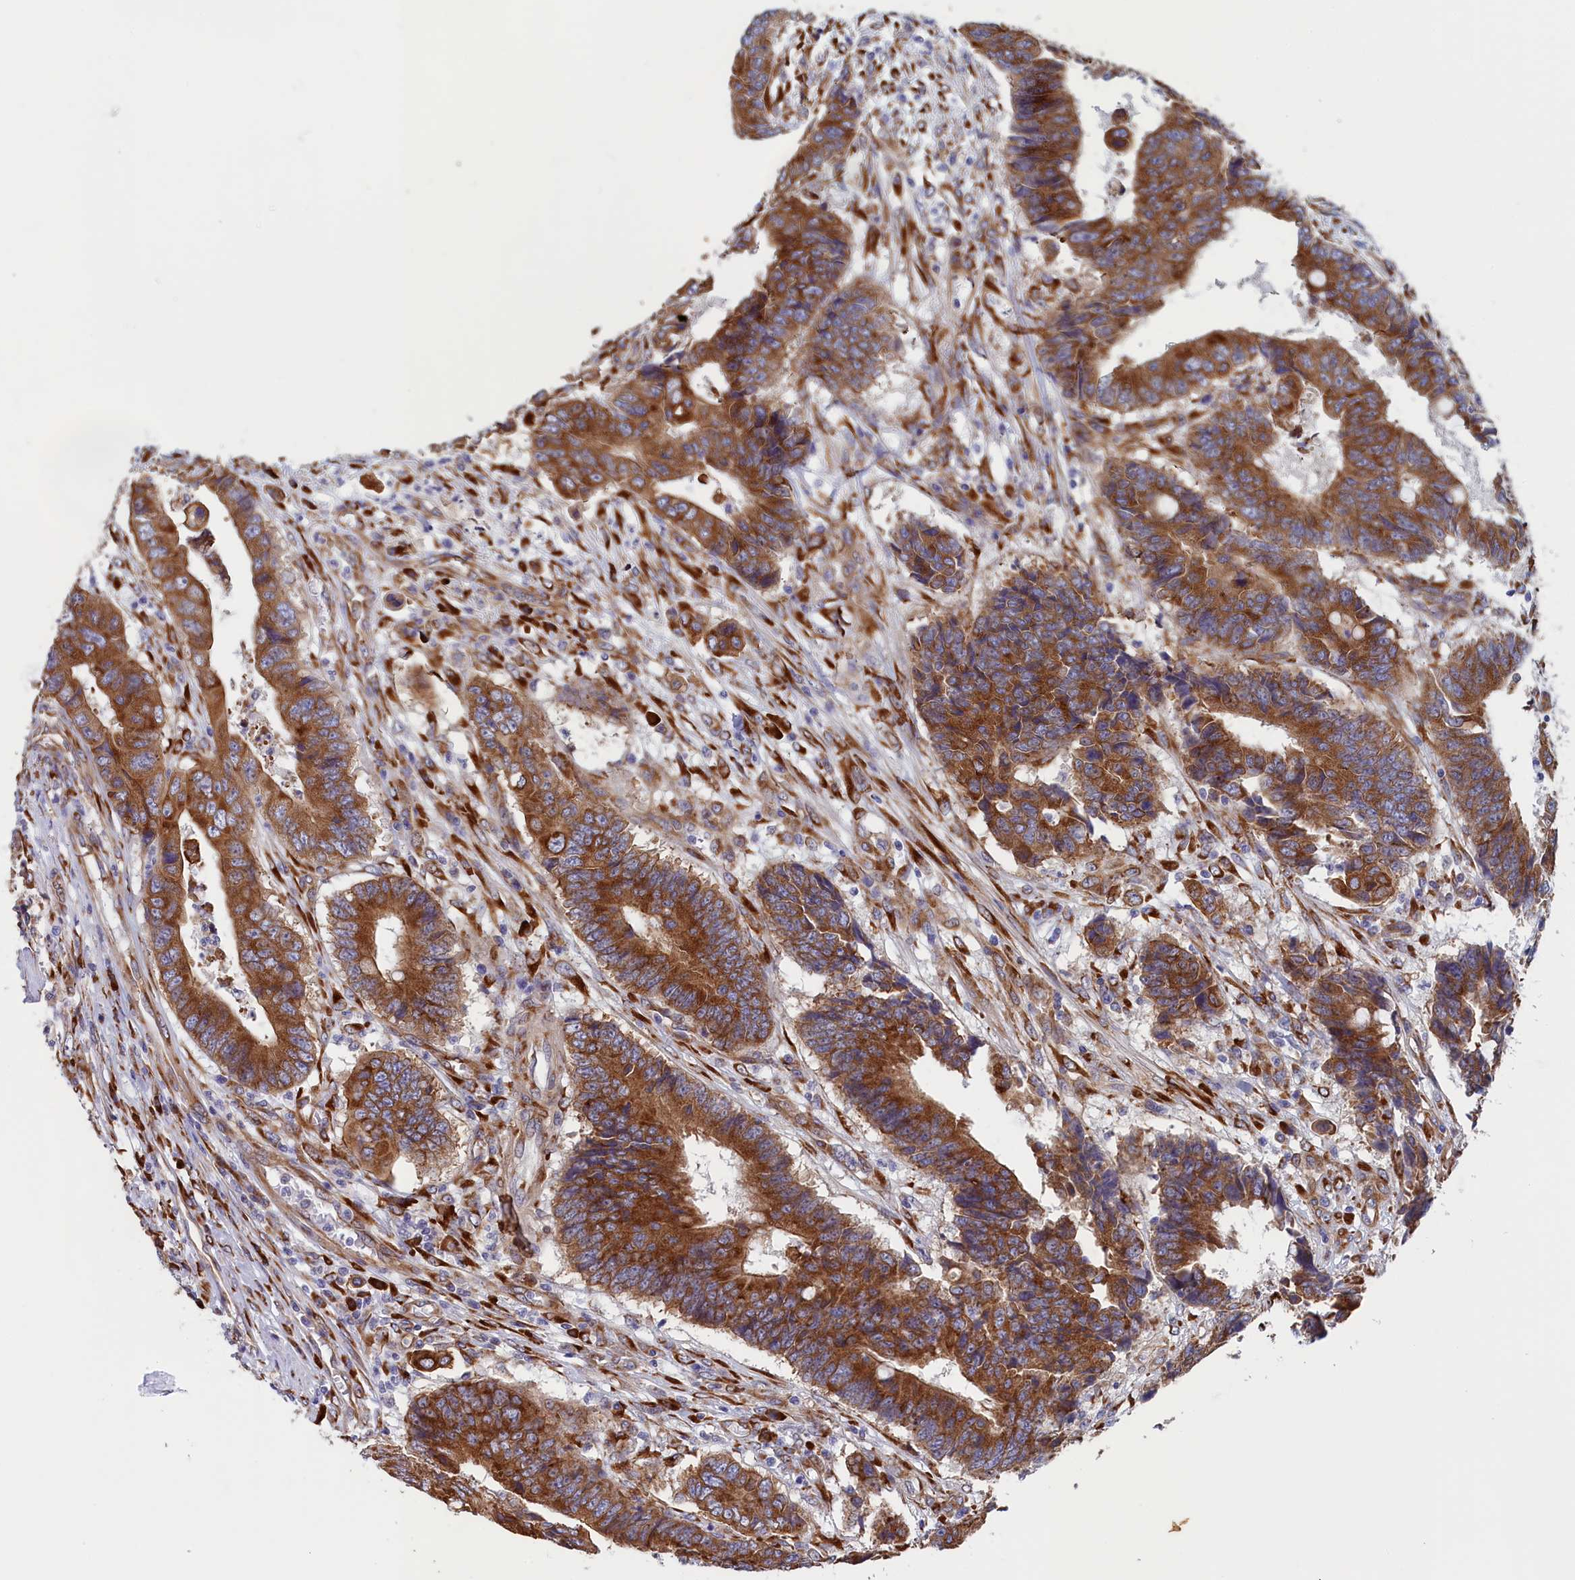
{"staining": {"intensity": "moderate", "quantity": ">75%", "location": "cytoplasmic/membranous"}, "tissue": "colorectal cancer", "cell_type": "Tumor cells", "image_type": "cancer", "snomed": [{"axis": "morphology", "description": "Adenocarcinoma, NOS"}, {"axis": "topography", "description": "Rectum"}], "caption": "Colorectal adenocarcinoma was stained to show a protein in brown. There is medium levels of moderate cytoplasmic/membranous staining in approximately >75% of tumor cells.", "gene": "CCDC68", "patient": {"sex": "male", "age": 84}}